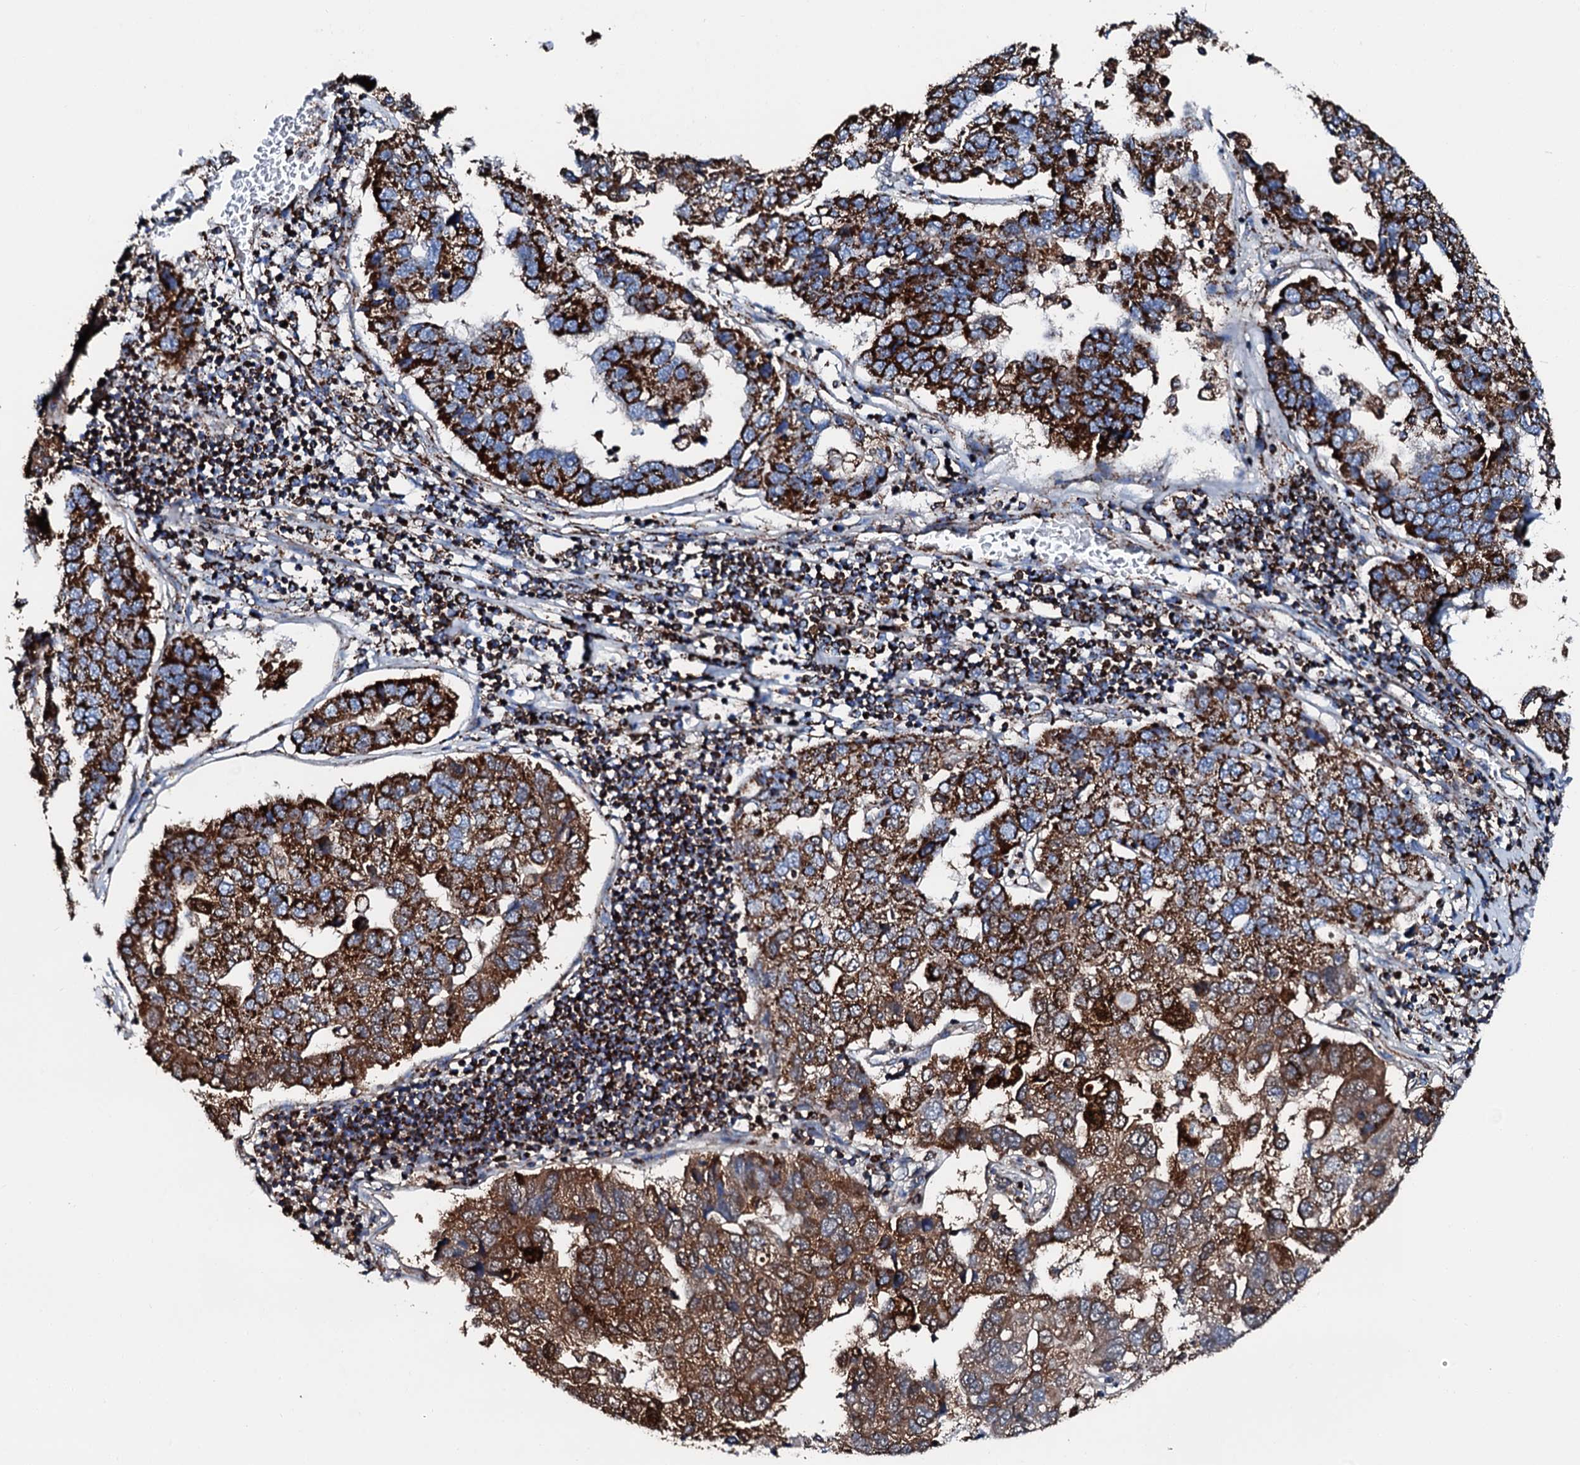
{"staining": {"intensity": "strong", "quantity": ">75%", "location": "cytoplasmic/membranous"}, "tissue": "pancreatic cancer", "cell_type": "Tumor cells", "image_type": "cancer", "snomed": [{"axis": "morphology", "description": "Adenocarcinoma, NOS"}, {"axis": "topography", "description": "Pancreas"}], "caption": "About >75% of tumor cells in human pancreatic adenocarcinoma reveal strong cytoplasmic/membranous protein positivity as visualized by brown immunohistochemical staining.", "gene": "HADH", "patient": {"sex": "female", "age": 61}}